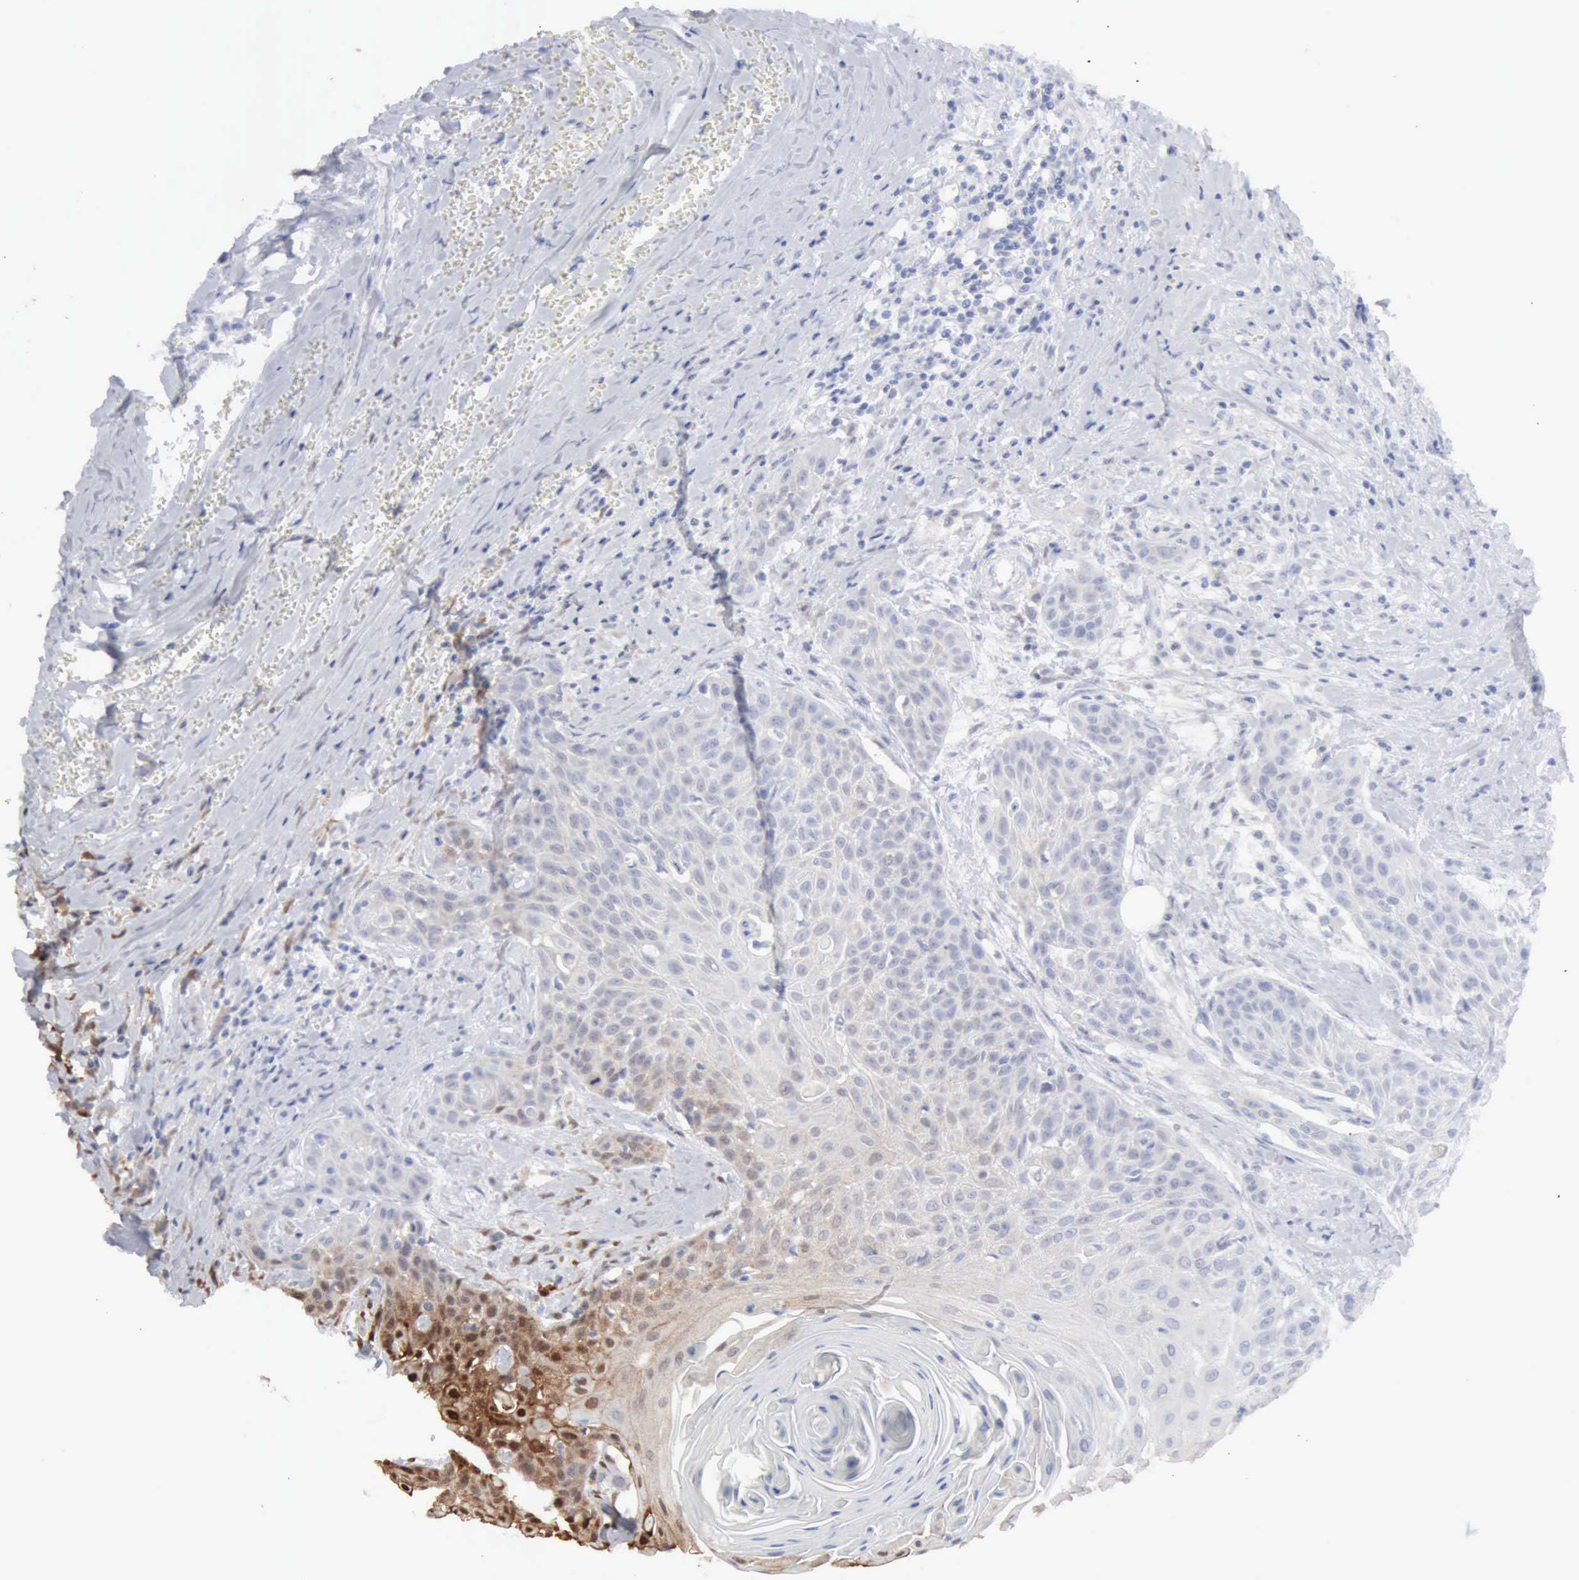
{"staining": {"intensity": "negative", "quantity": "none", "location": "none"}, "tissue": "head and neck cancer", "cell_type": "Tumor cells", "image_type": "cancer", "snomed": [{"axis": "morphology", "description": "Squamous cell carcinoma, NOS"}, {"axis": "morphology", "description": "Squamous cell carcinoma, metastatic, NOS"}, {"axis": "topography", "description": "Lymph node"}, {"axis": "topography", "description": "Salivary gland"}, {"axis": "topography", "description": "Head-Neck"}], "caption": "Protein analysis of head and neck metastatic squamous cell carcinoma reveals no significant expression in tumor cells.", "gene": "STAT1", "patient": {"sex": "female", "age": 74}}